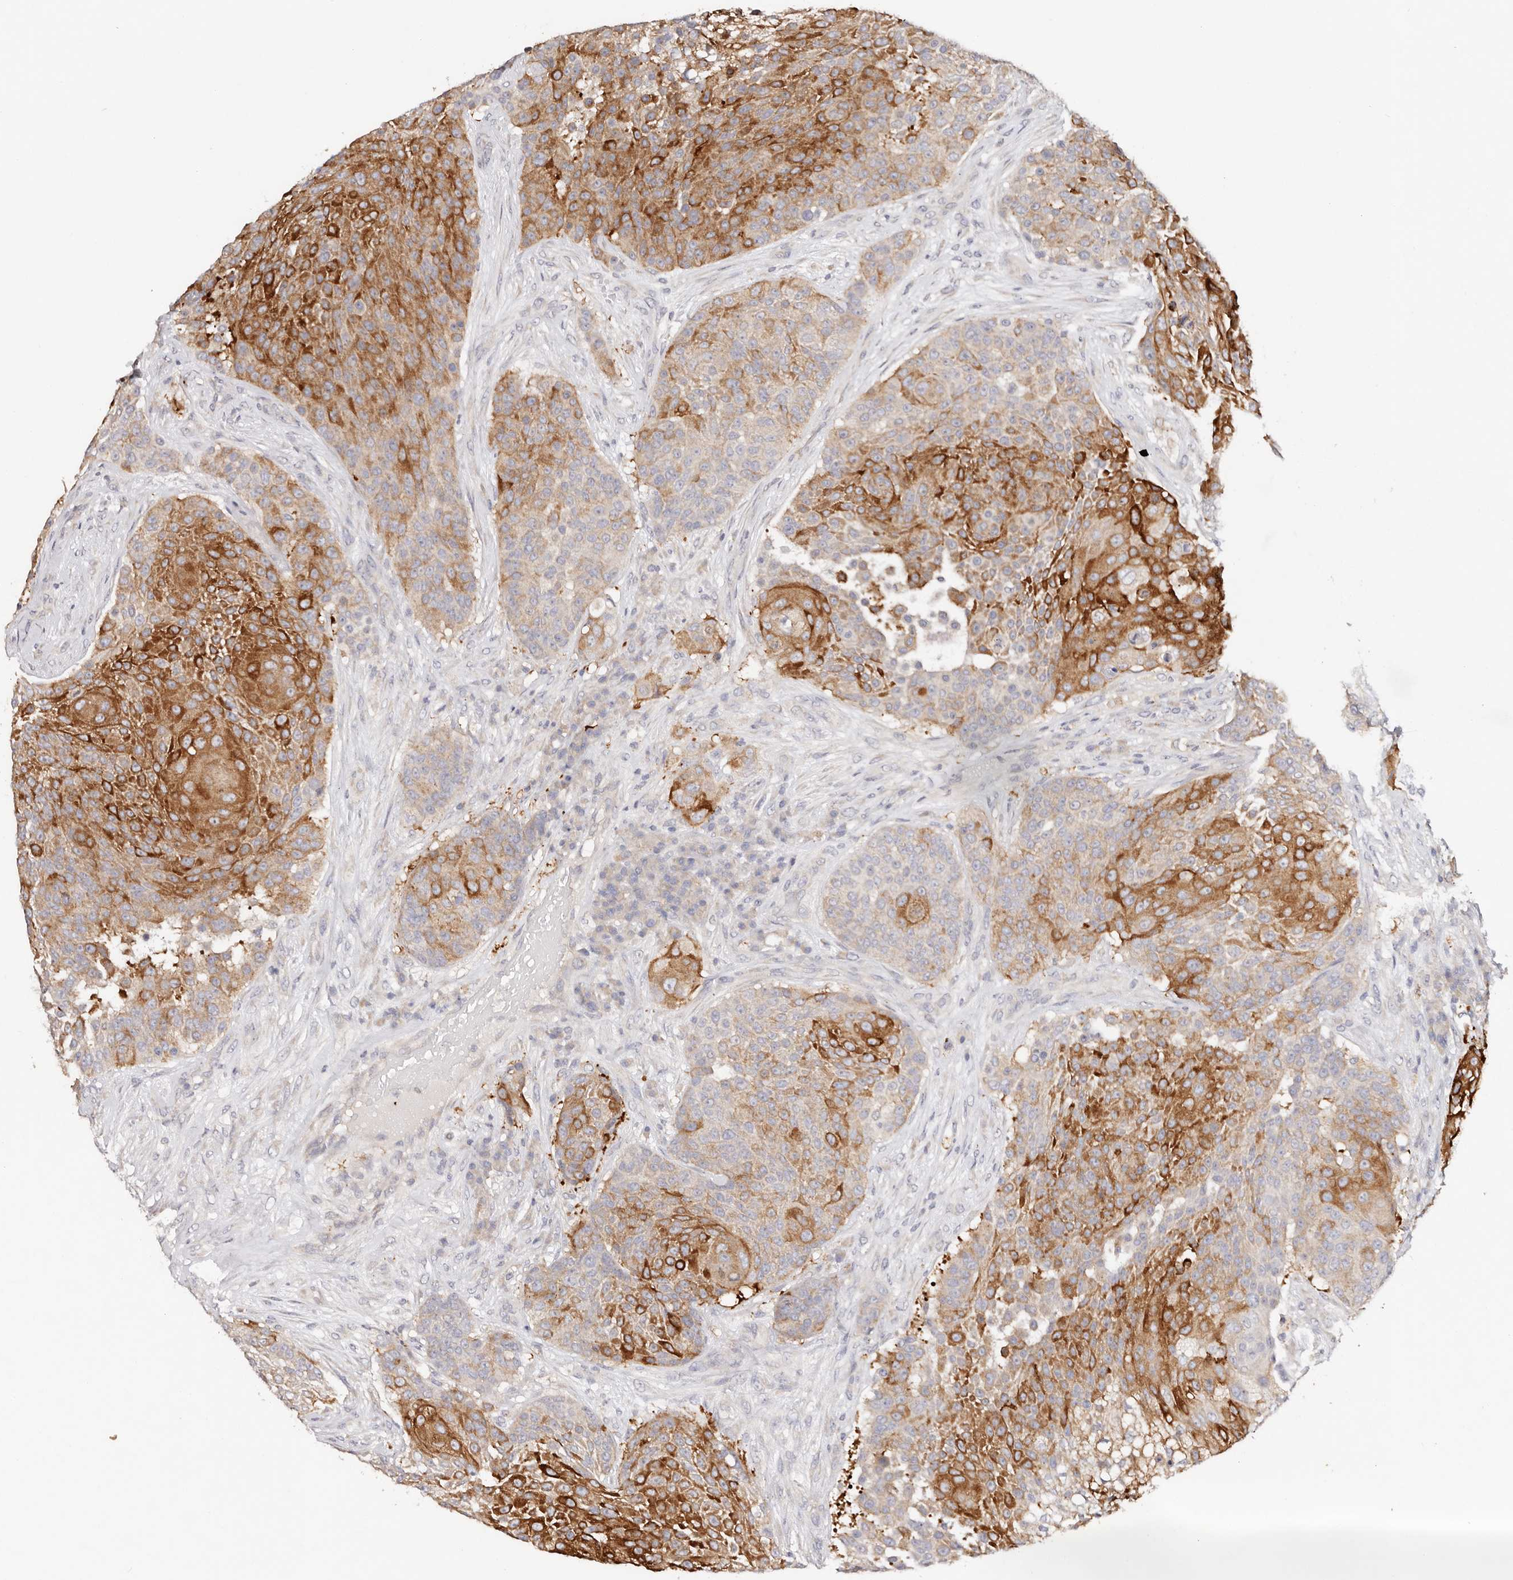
{"staining": {"intensity": "moderate", "quantity": ">75%", "location": "cytoplasmic/membranous"}, "tissue": "urothelial cancer", "cell_type": "Tumor cells", "image_type": "cancer", "snomed": [{"axis": "morphology", "description": "Urothelial carcinoma, High grade"}, {"axis": "topography", "description": "Urinary bladder"}], "caption": "Immunohistochemistry (IHC) (DAB) staining of urothelial cancer displays moderate cytoplasmic/membranous protein positivity in about >75% of tumor cells.", "gene": "VIPAS39", "patient": {"sex": "female", "age": 63}}